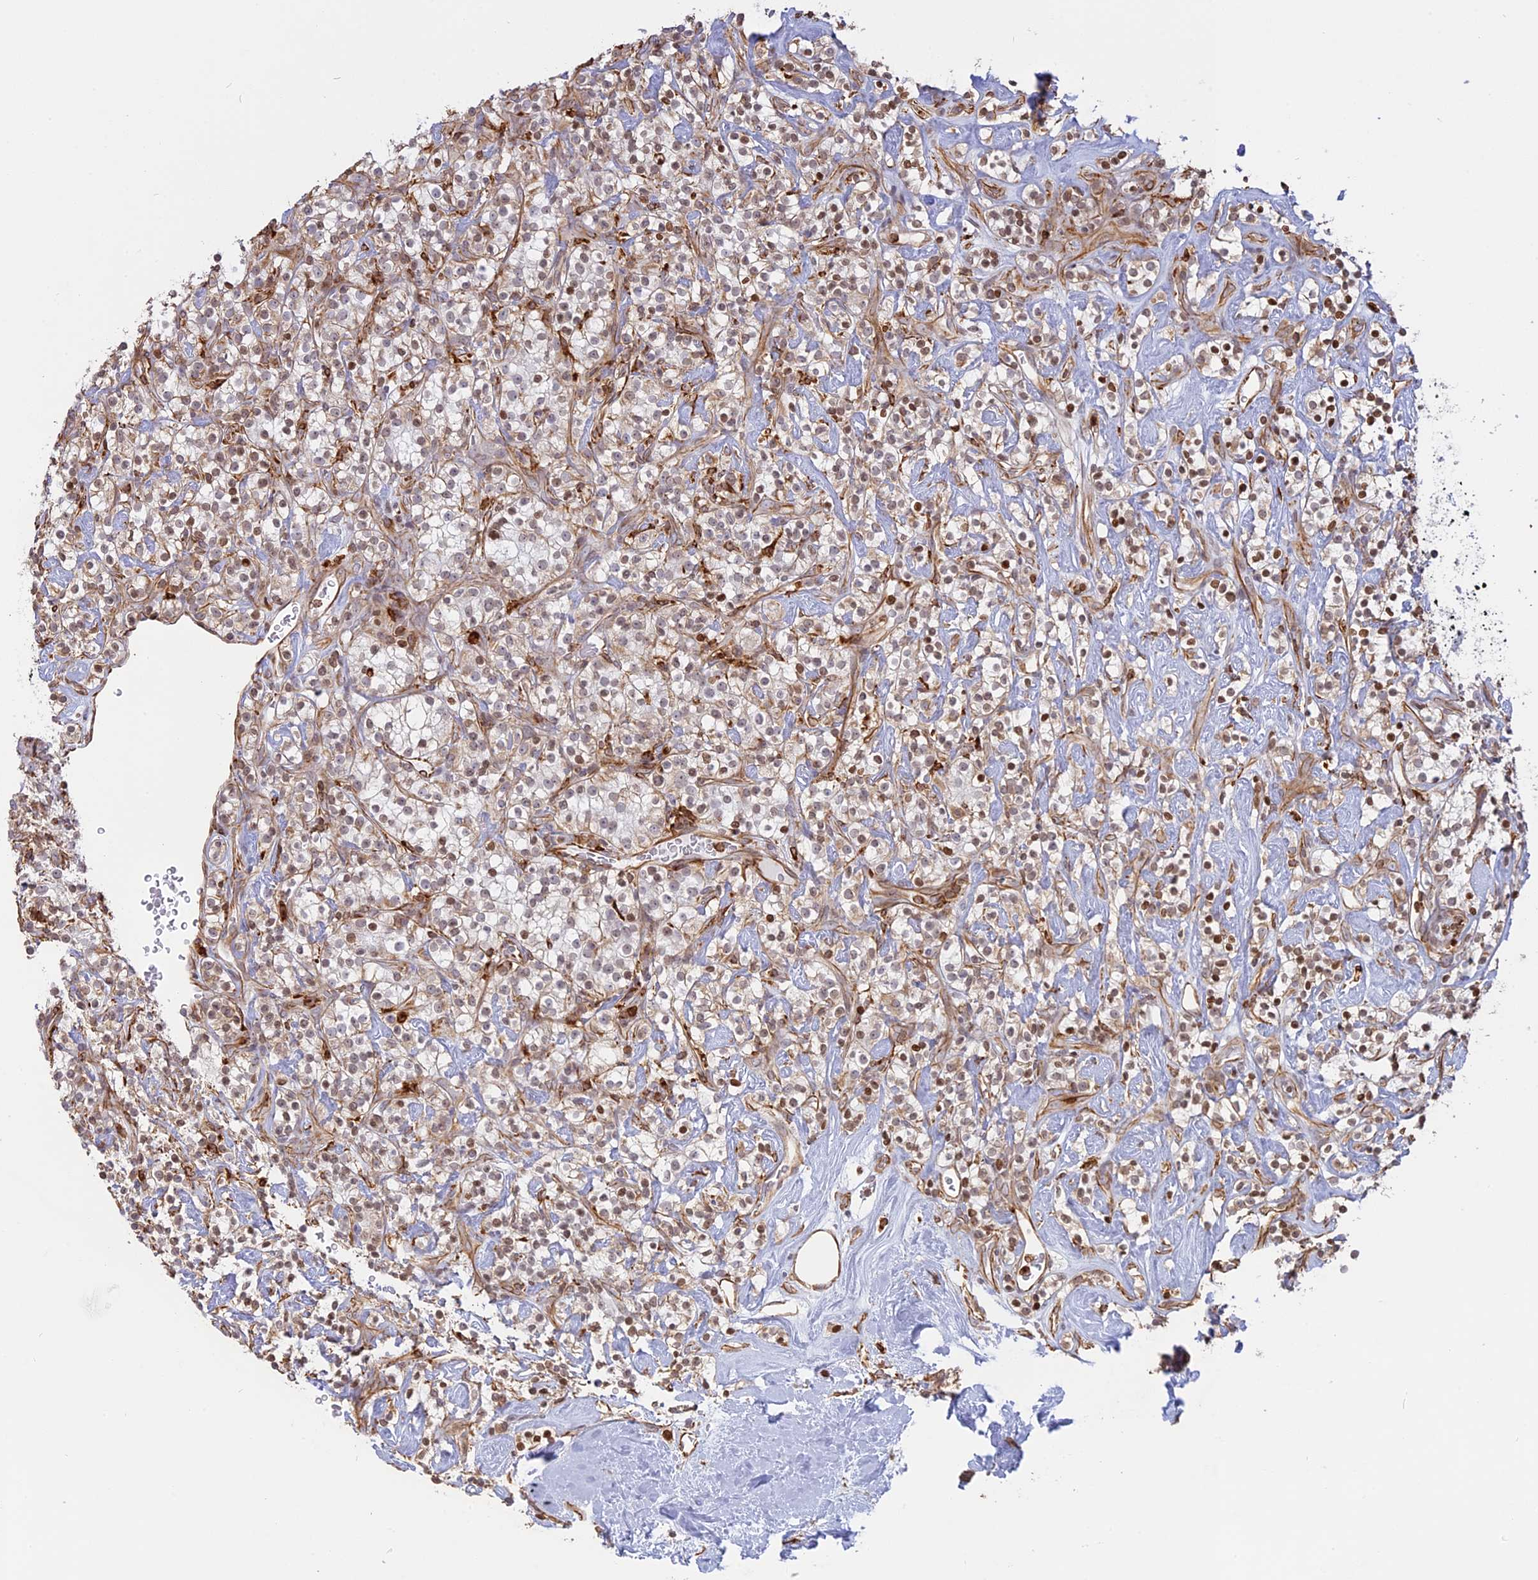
{"staining": {"intensity": "moderate", "quantity": "<25%", "location": "nuclear"}, "tissue": "renal cancer", "cell_type": "Tumor cells", "image_type": "cancer", "snomed": [{"axis": "morphology", "description": "Adenocarcinoma, NOS"}, {"axis": "topography", "description": "Kidney"}], "caption": "There is low levels of moderate nuclear expression in tumor cells of renal cancer, as demonstrated by immunohistochemical staining (brown color).", "gene": "APOBR", "patient": {"sex": "male", "age": 77}}